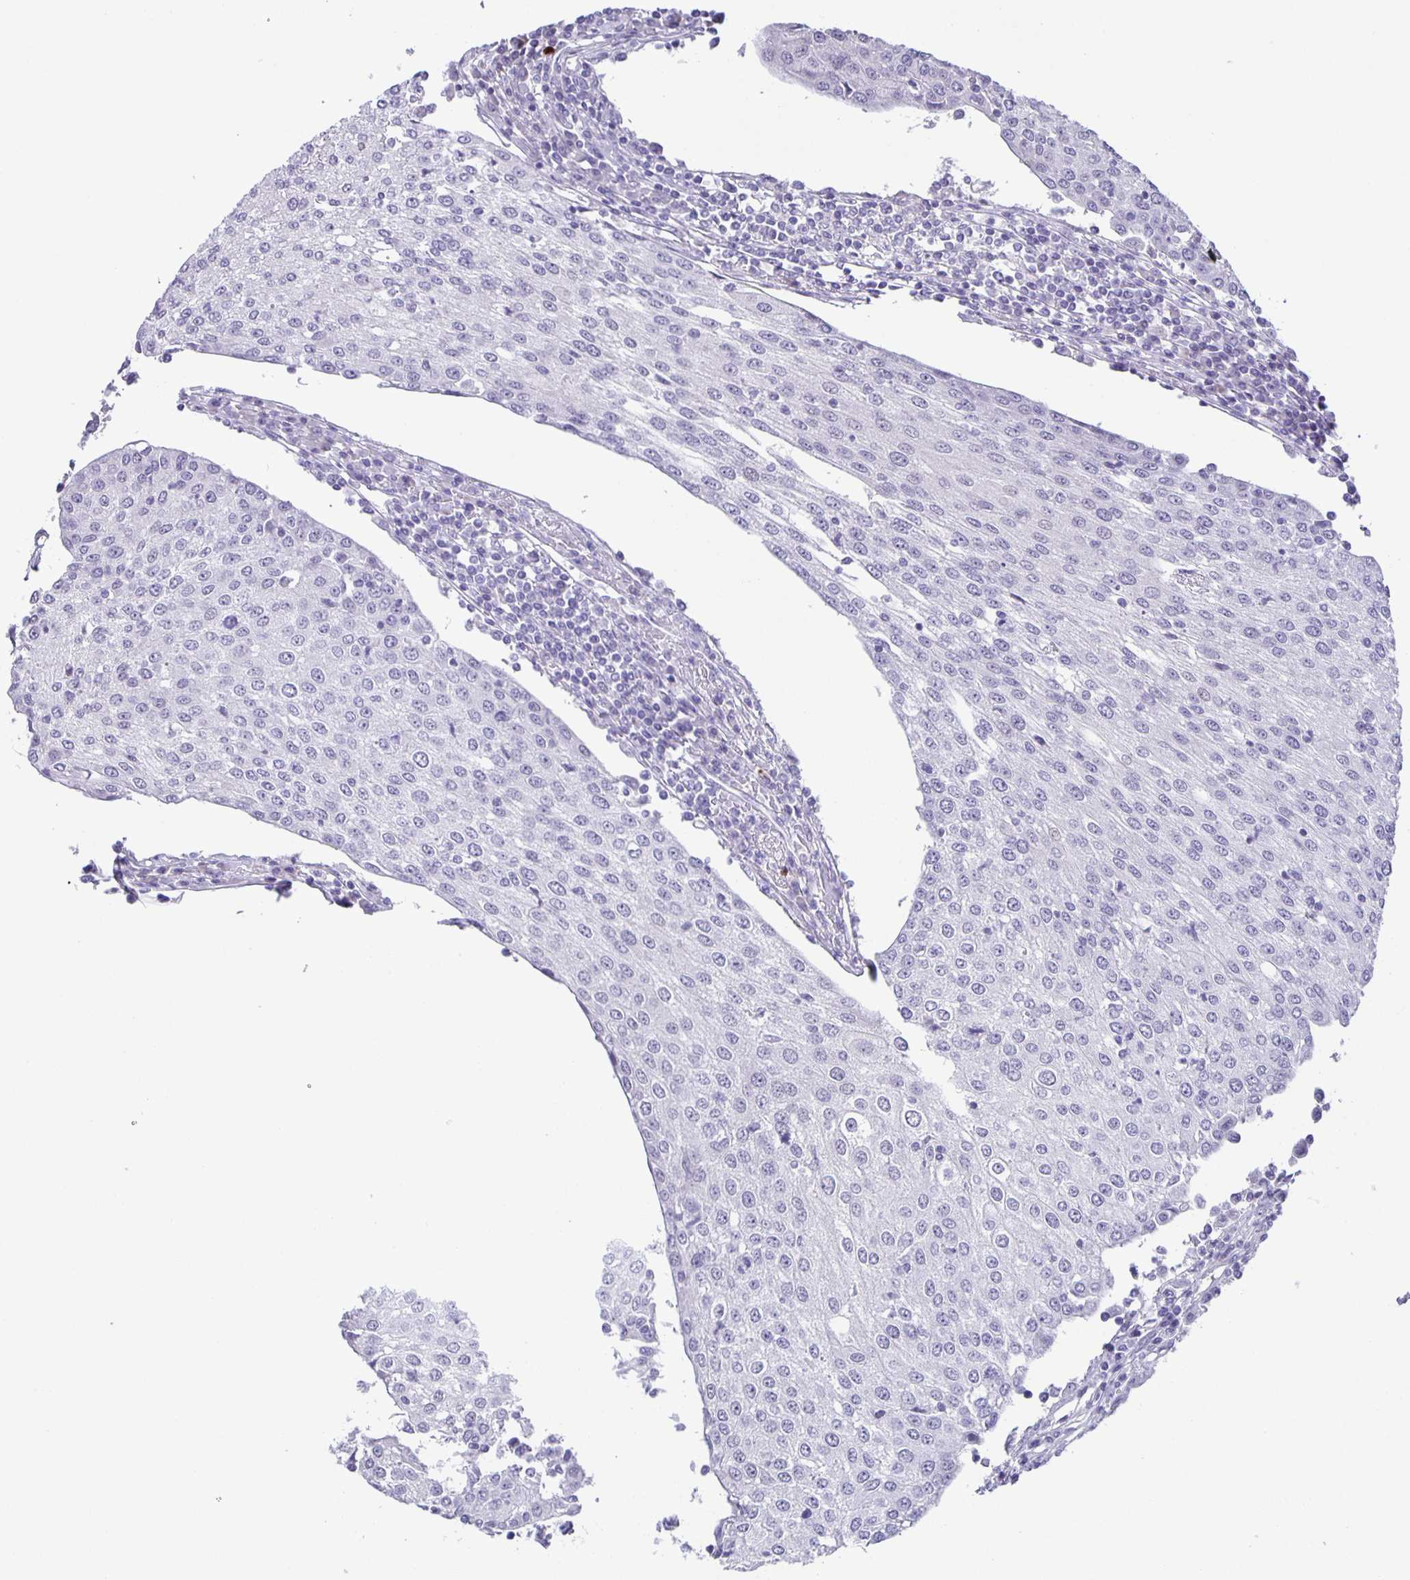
{"staining": {"intensity": "negative", "quantity": "none", "location": "none"}, "tissue": "urothelial cancer", "cell_type": "Tumor cells", "image_type": "cancer", "snomed": [{"axis": "morphology", "description": "Urothelial carcinoma, High grade"}, {"axis": "topography", "description": "Urinary bladder"}], "caption": "The immunohistochemistry histopathology image has no significant expression in tumor cells of urothelial cancer tissue.", "gene": "PHRF1", "patient": {"sex": "female", "age": 85}}